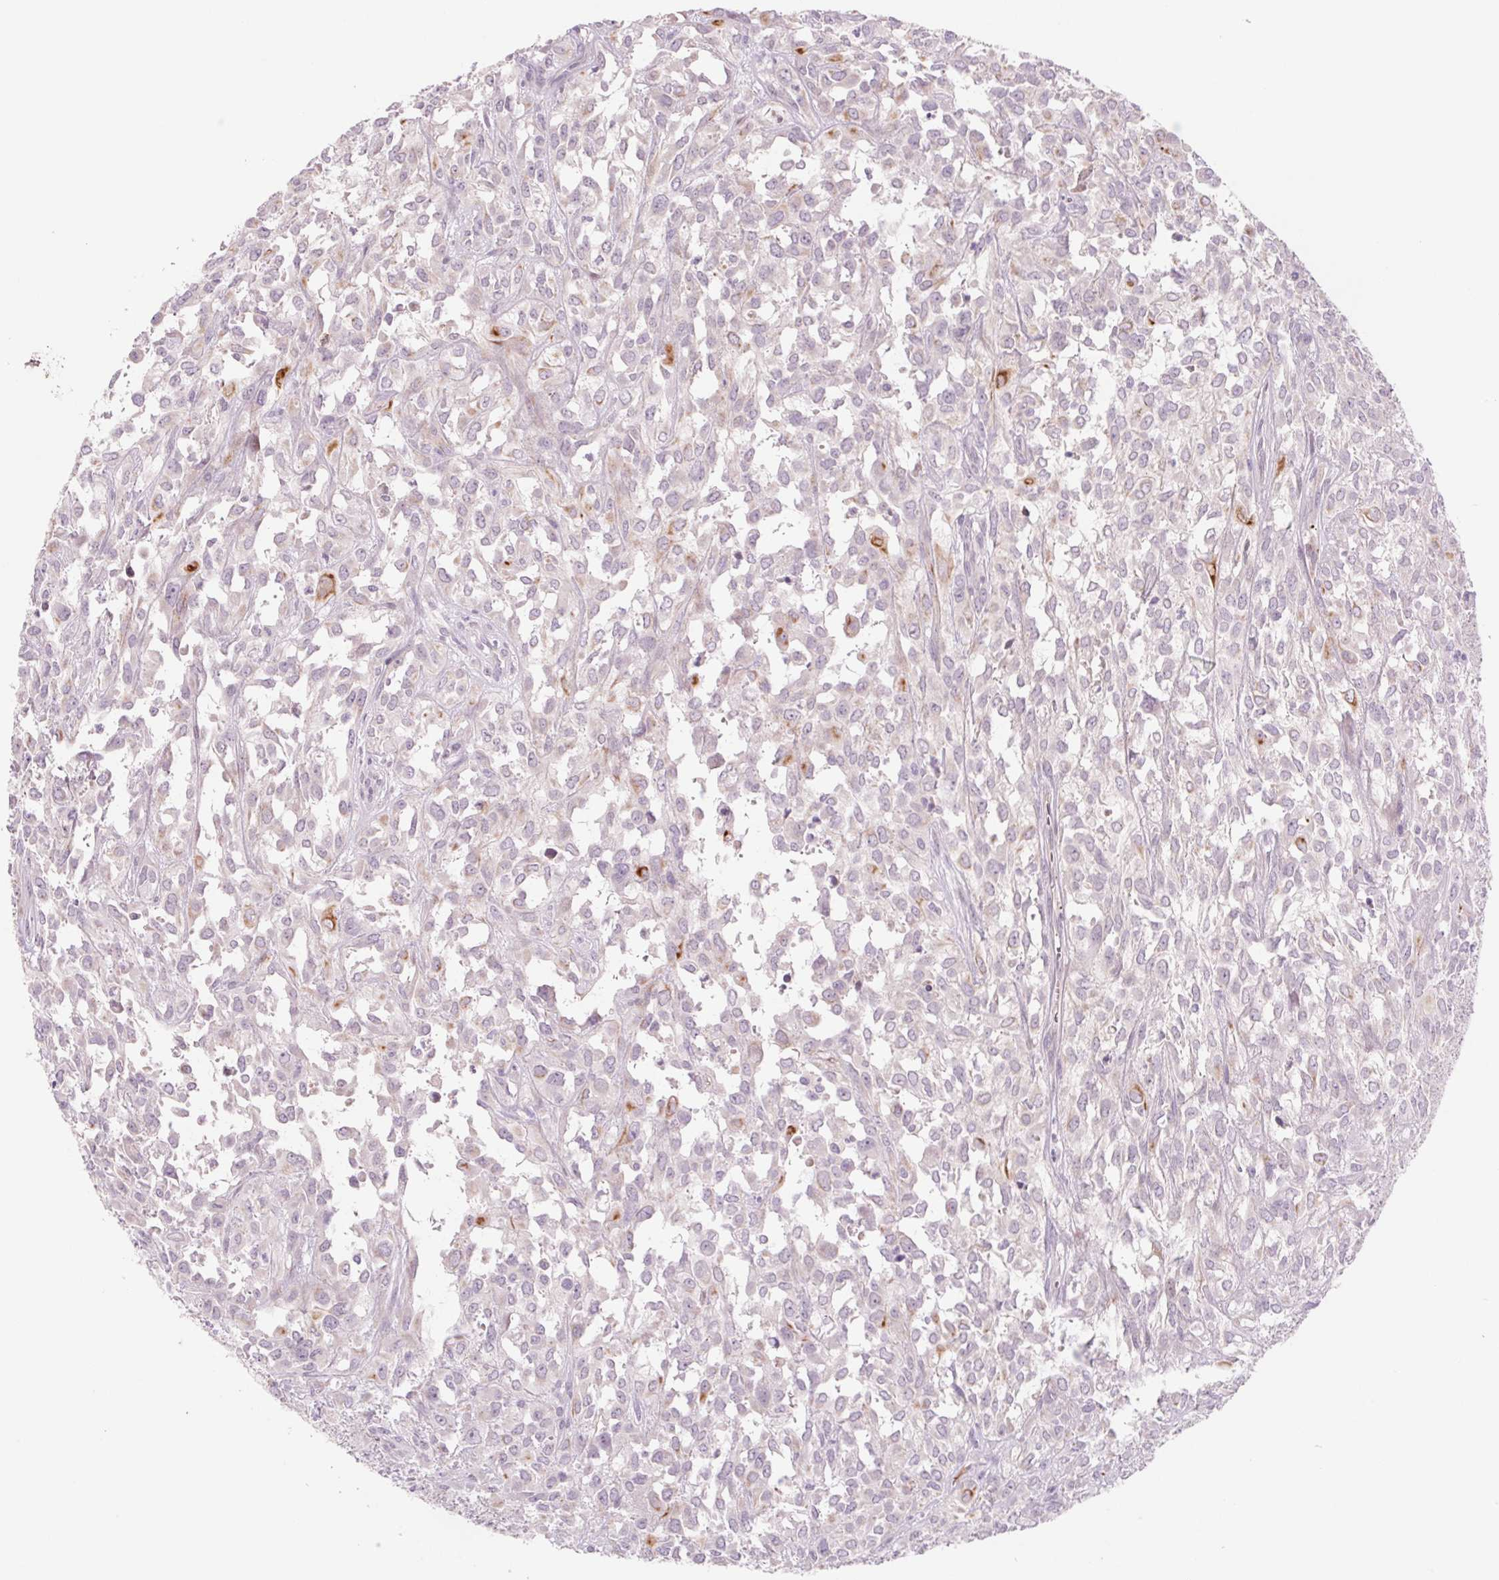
{"staining": {"intensity": "weak", "quantity": "<25%", "location": "cytoplasmic/membranous"}, "tissue": "urothelial cancer", "cell_type": "Tumor cells", "image_type": "cancer", "snomed": [{"axis": "morphology", "description": "Urothelial carcinoma, High grade"}, {"axis": "topography", "description": "Urinary bladder"}], "caption": "Immunohistochemistry (IHC) of human urothelial cancer exhibits no positivity in tumor cells. (Brightfield microscopy of DAB (3,3'-diaminobenzidine) immunohistochemistry at high magnification).", "gene": "MS4A13", "patient": {"sex": "male", "age": 67}}